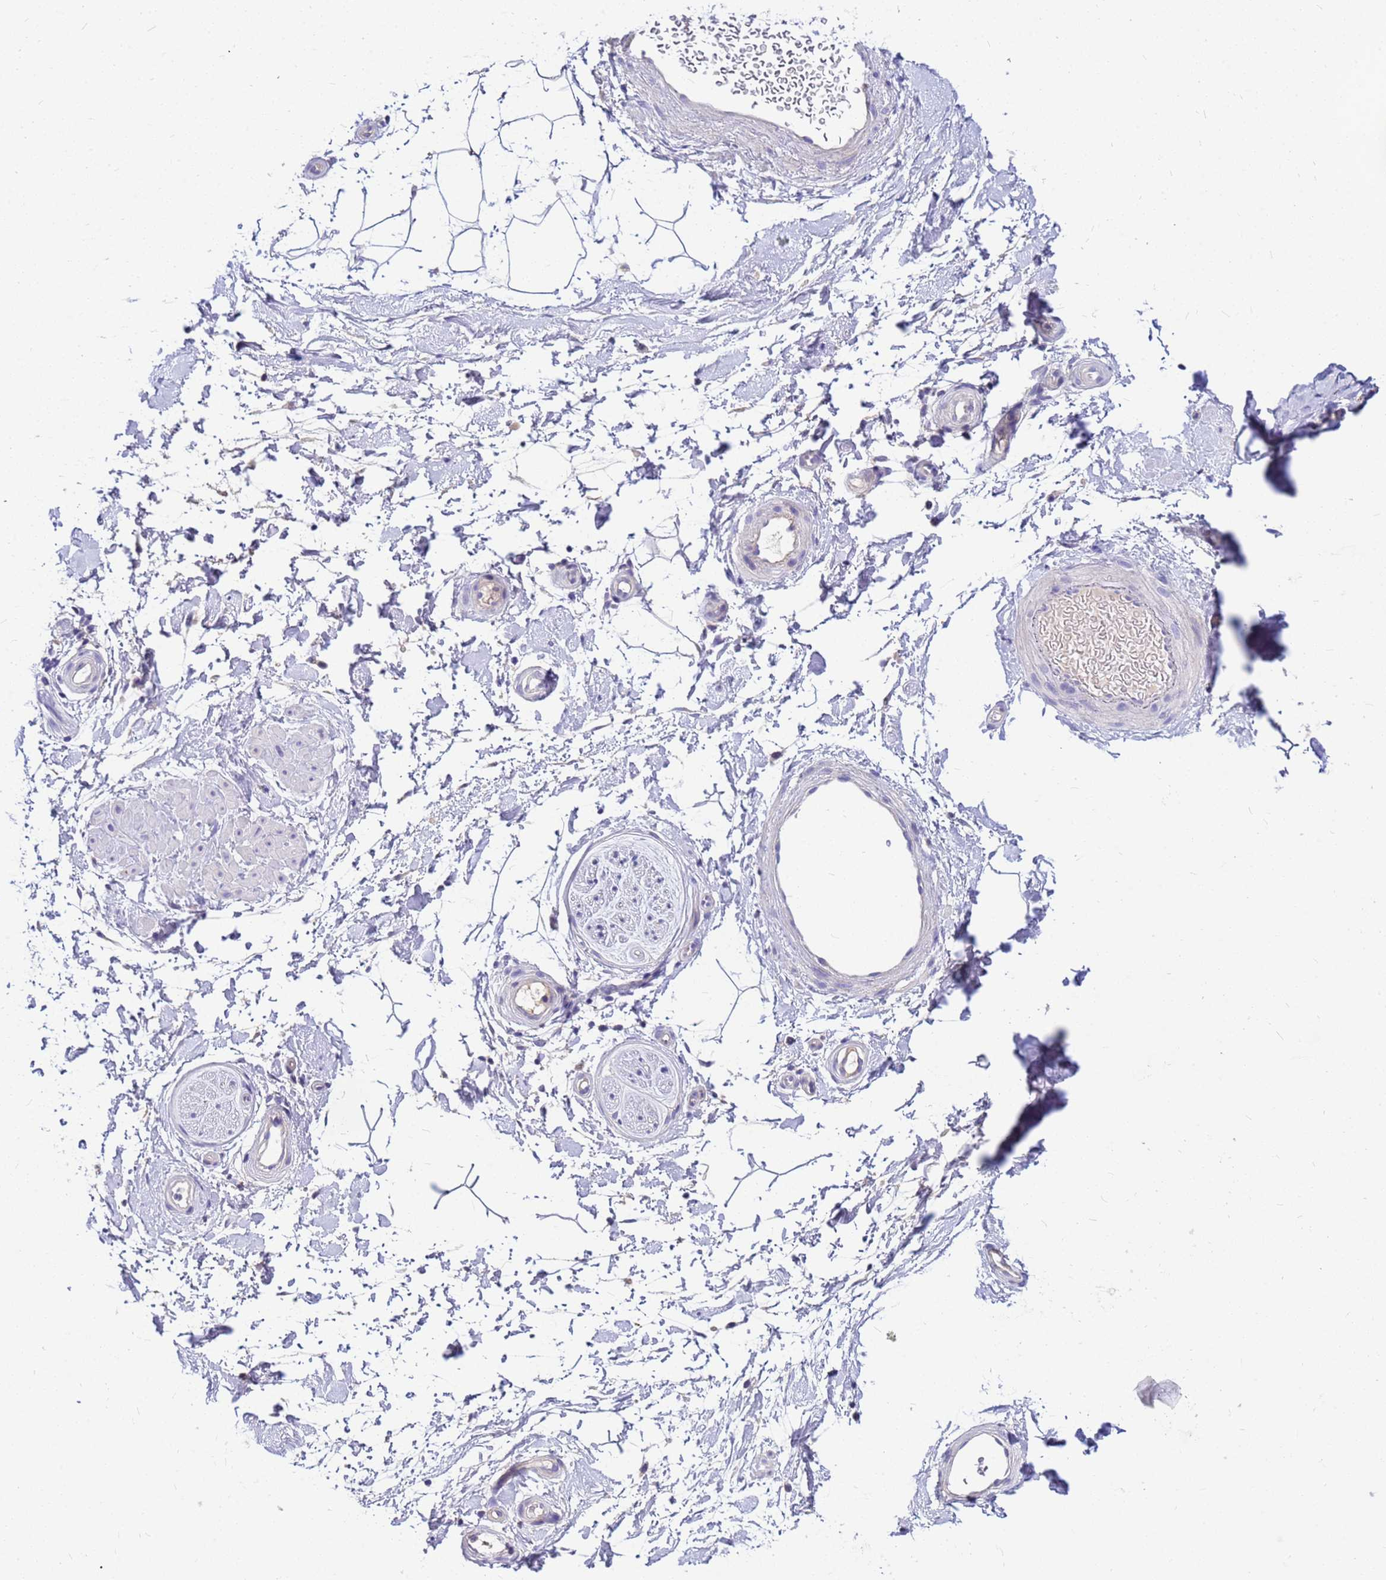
{"staining": {"intensity": "negative", "quantity": "none", "location": "none"}, "tissue": "adipose tissue", "cell_type": "Adipocytes", "image_type": "normal", "snomed": [{"axis": "morphology", "description": "Normal tissue, NOS"}, {"axis": "topography", "description": "Soft tissue"}, {"axis": "topography", "description": "Adipose tissue"}, {"axis": "topography", "description": "Vascular tissue"}, {"axis": "topography", "description": "Peripheral nerve tissue"}], "caption": "Adipocytes show no significant positivity in unremarkable adipose tissue. (DAB (3,3'-diaminobenzidine) immunohistochemistry visualized using brightfield microscopy, high magnification).", "gene": "DPRX", "patient": {"sex": "male", "age": 74}}